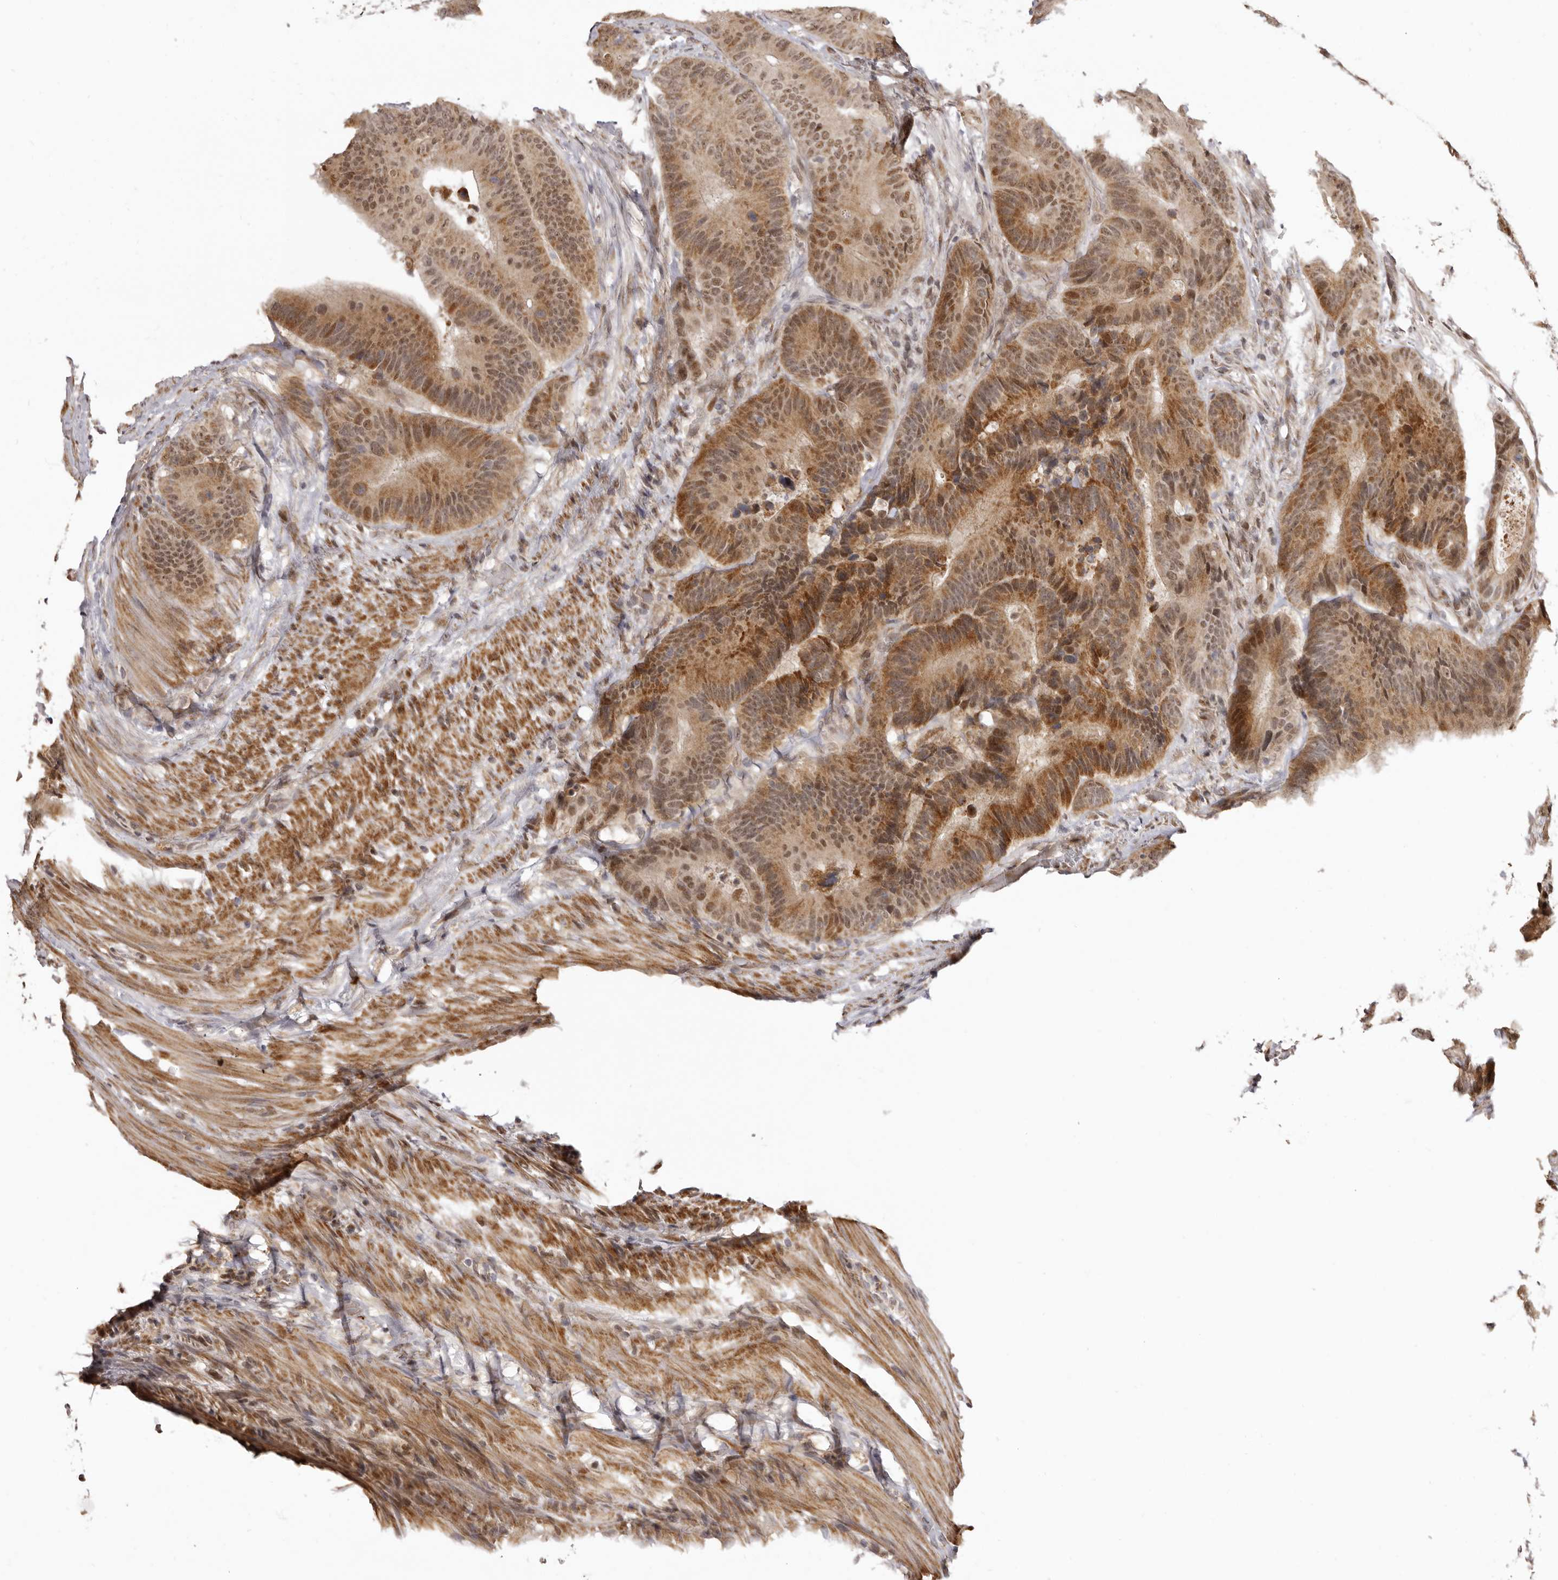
{"staining": {"intensity": "moderate", "quantity": ">75%", "location": "cytoplasmic/membranous,nuclear"}, "tissue": "colorectal cancer", "cell_type": "Tumor cells", "image_type": "cancer", "snomed": [{"axis": "morphology", "description": "Adenocarcinoma, NOS"}, {"axis": "topography", "description": "Colon"}], "caption": "Immunohistochemistry of colorectal adenocarcinoma displays medium levels of moderate cytoplasmic/membranous and nuclear positivity in approximately >75% of tumor cells.", "gene": "ZNF326", "patient": {"sex": "male", "age": 83}}